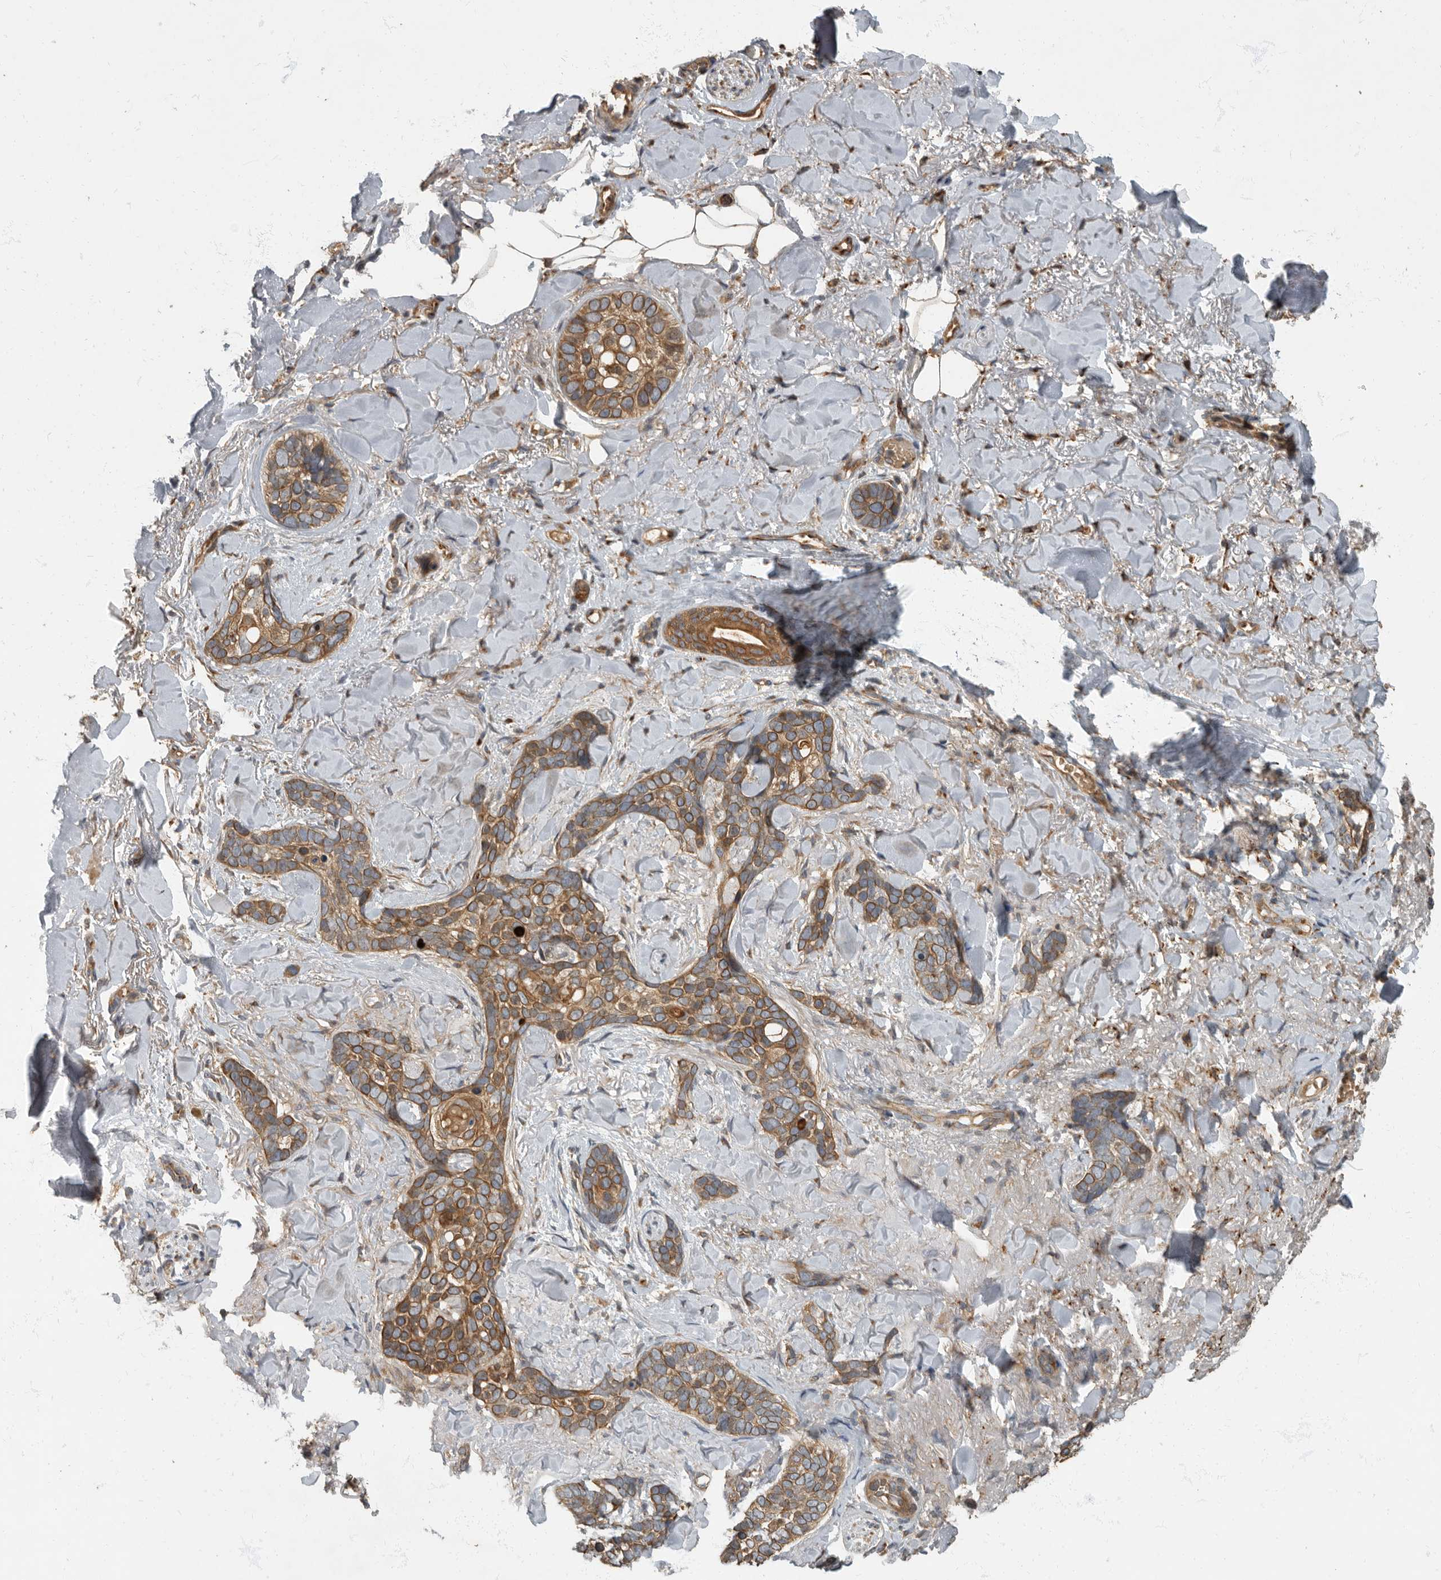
{"staining": {"intensity": "moderate", "quantity": ">75%", "location": "cytoplasmic/membranous"}, "tissue": "skin cancer", "cell_type": "Tumor cells", "image_type": "cancer", "snomed": [{"axis": "morphology", "description": "Basal cell carcinoma"}, {"axis": "topography", "description": "Skin"}], "caption": "Skin cancer stained with a protein marker demonstrates moderate staining in tumor cells.", "gene": "IQCK", "patient": {"sex": "female", "age": 82}}